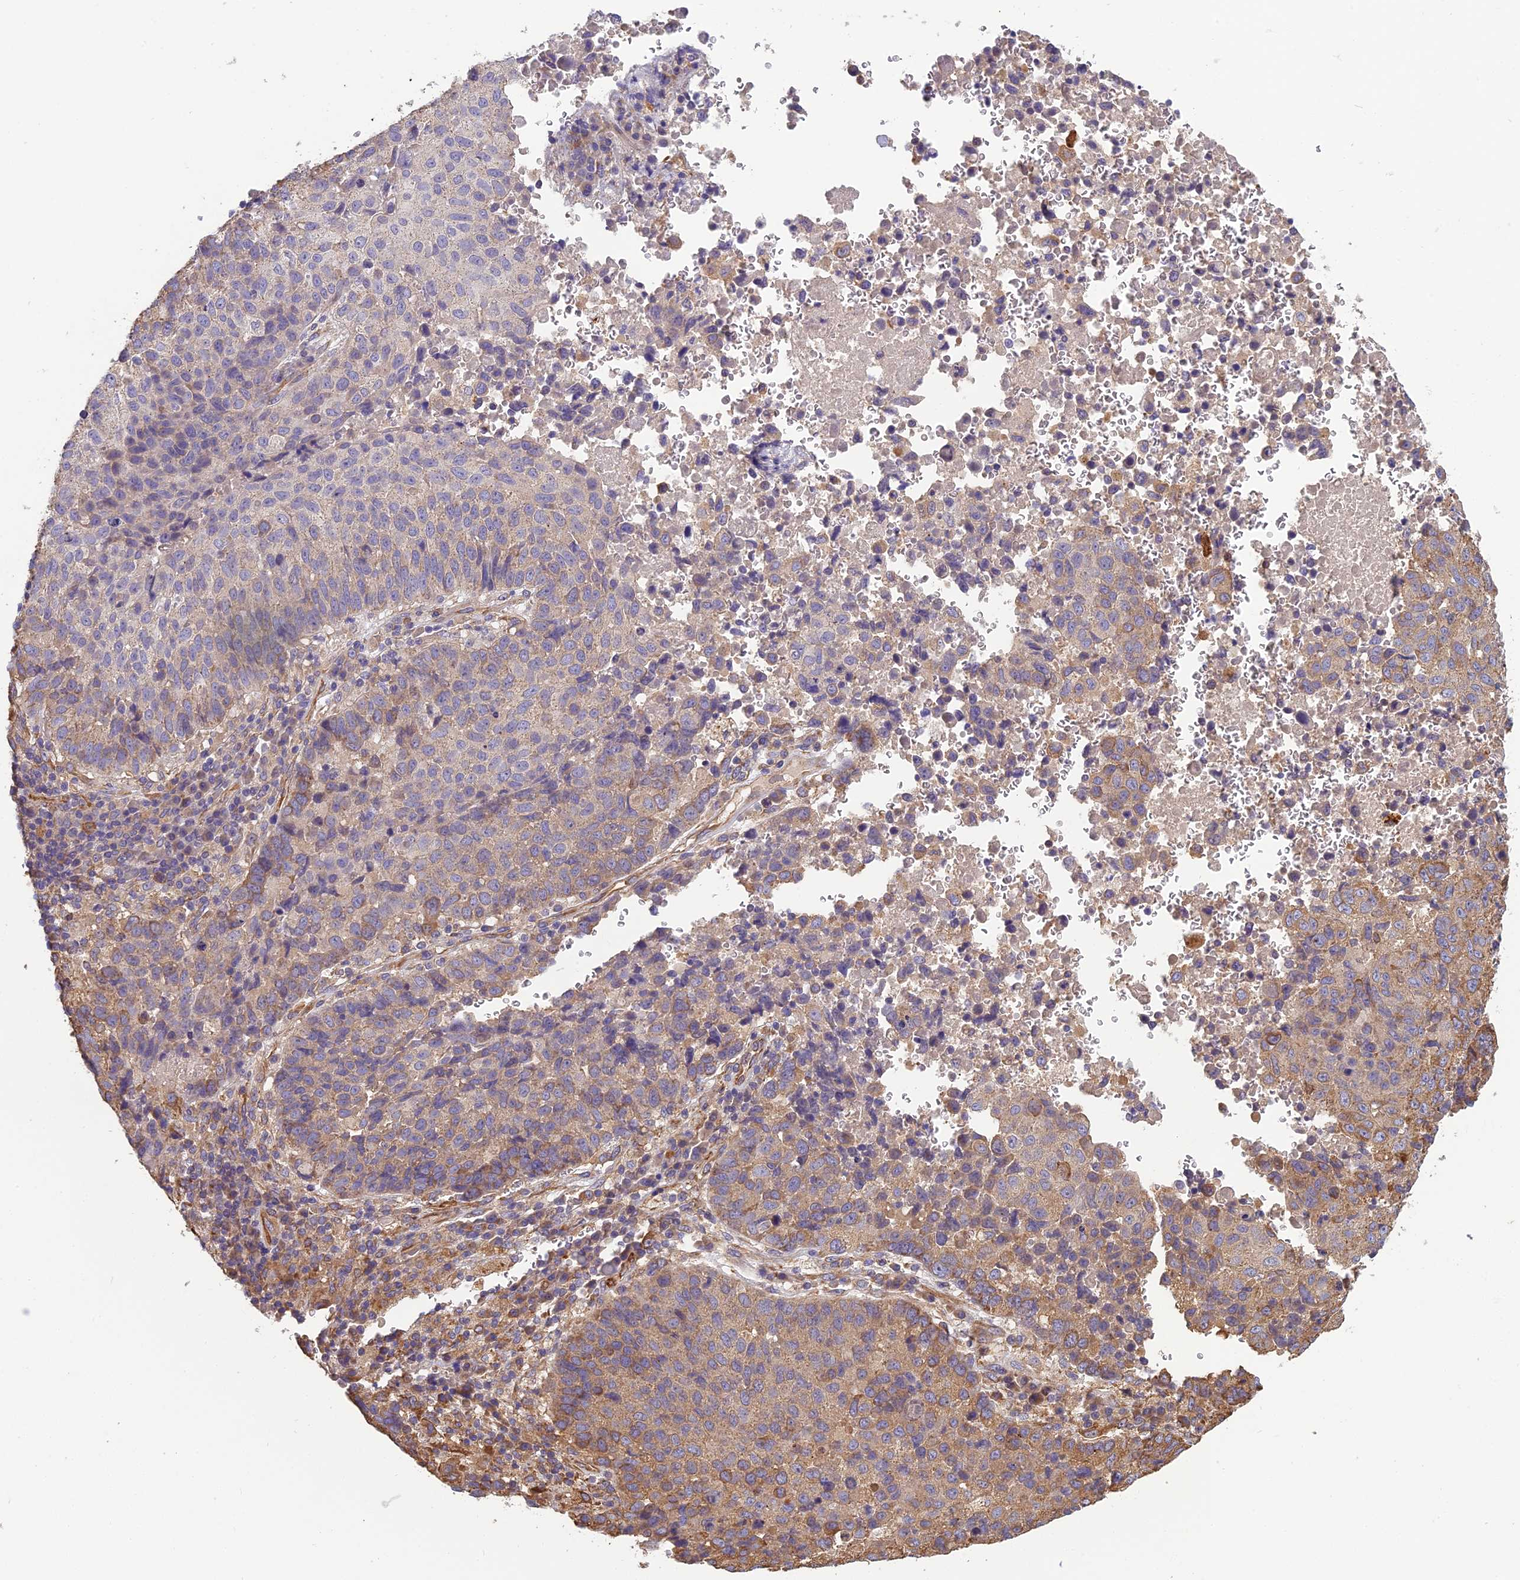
{"staining": {"intensity": "moderate", "quantity": "<25%", "location": "cytoplasmic/membranous"}, "tissue": "lung cancer", "cell_type": "Tumor cells", "image_type": "cancer", "snomed": [{"axis": "morphology", "description": "Squamous cell carcinoma, NOS"}, {"axis": "topography", "description": "Lung"}], "caption": "Squamous cell carcinoma (lung) stained with DAB (3,3'-diaminobenzidine) immunohistochemistry reveals low levels of moderate cytoplasmic/membranous positivity in approximately <25% of tumor cells.", "gene": "SPDL1", "patient": {"sex": "male", "age": 73}}